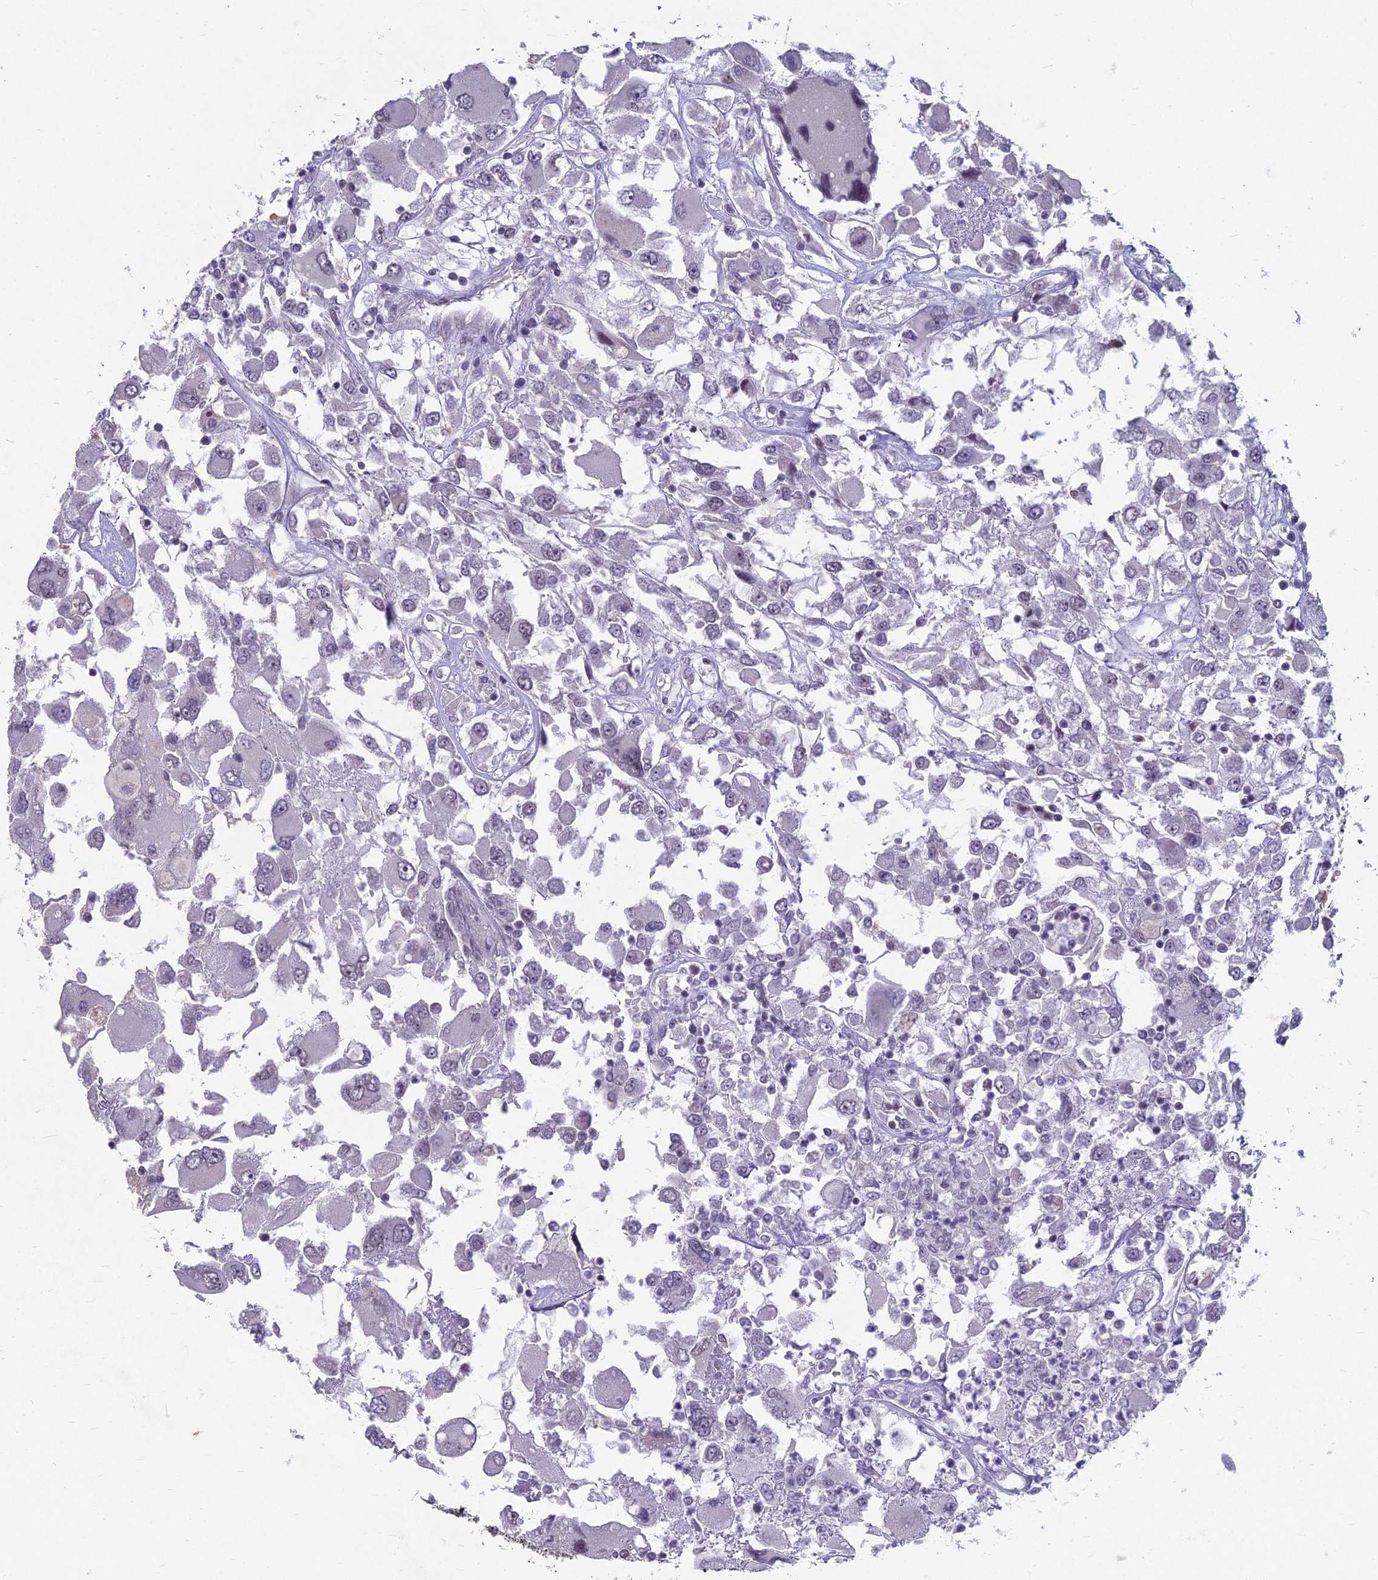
{"staining": {"intensity": "negative", "quantity": "none", "location": "none"}, "tissue": "renal cancer", "cell_type": "Tumor cells", "image_type": "cancer", "snomed": [{"axis": "morphology", "description": "Adenocarcinoma, NOS"}, {"axis": "topography", "description": "Kidney"}], "caption": "Tumor cells are negative for brown protein staining in renal adenocarcinoma. (DAB (3,3'-diaminobenzidine) IHC, high magnification).", "gene": "KAT7", "patient": {"sex": "female", "age": 52}}